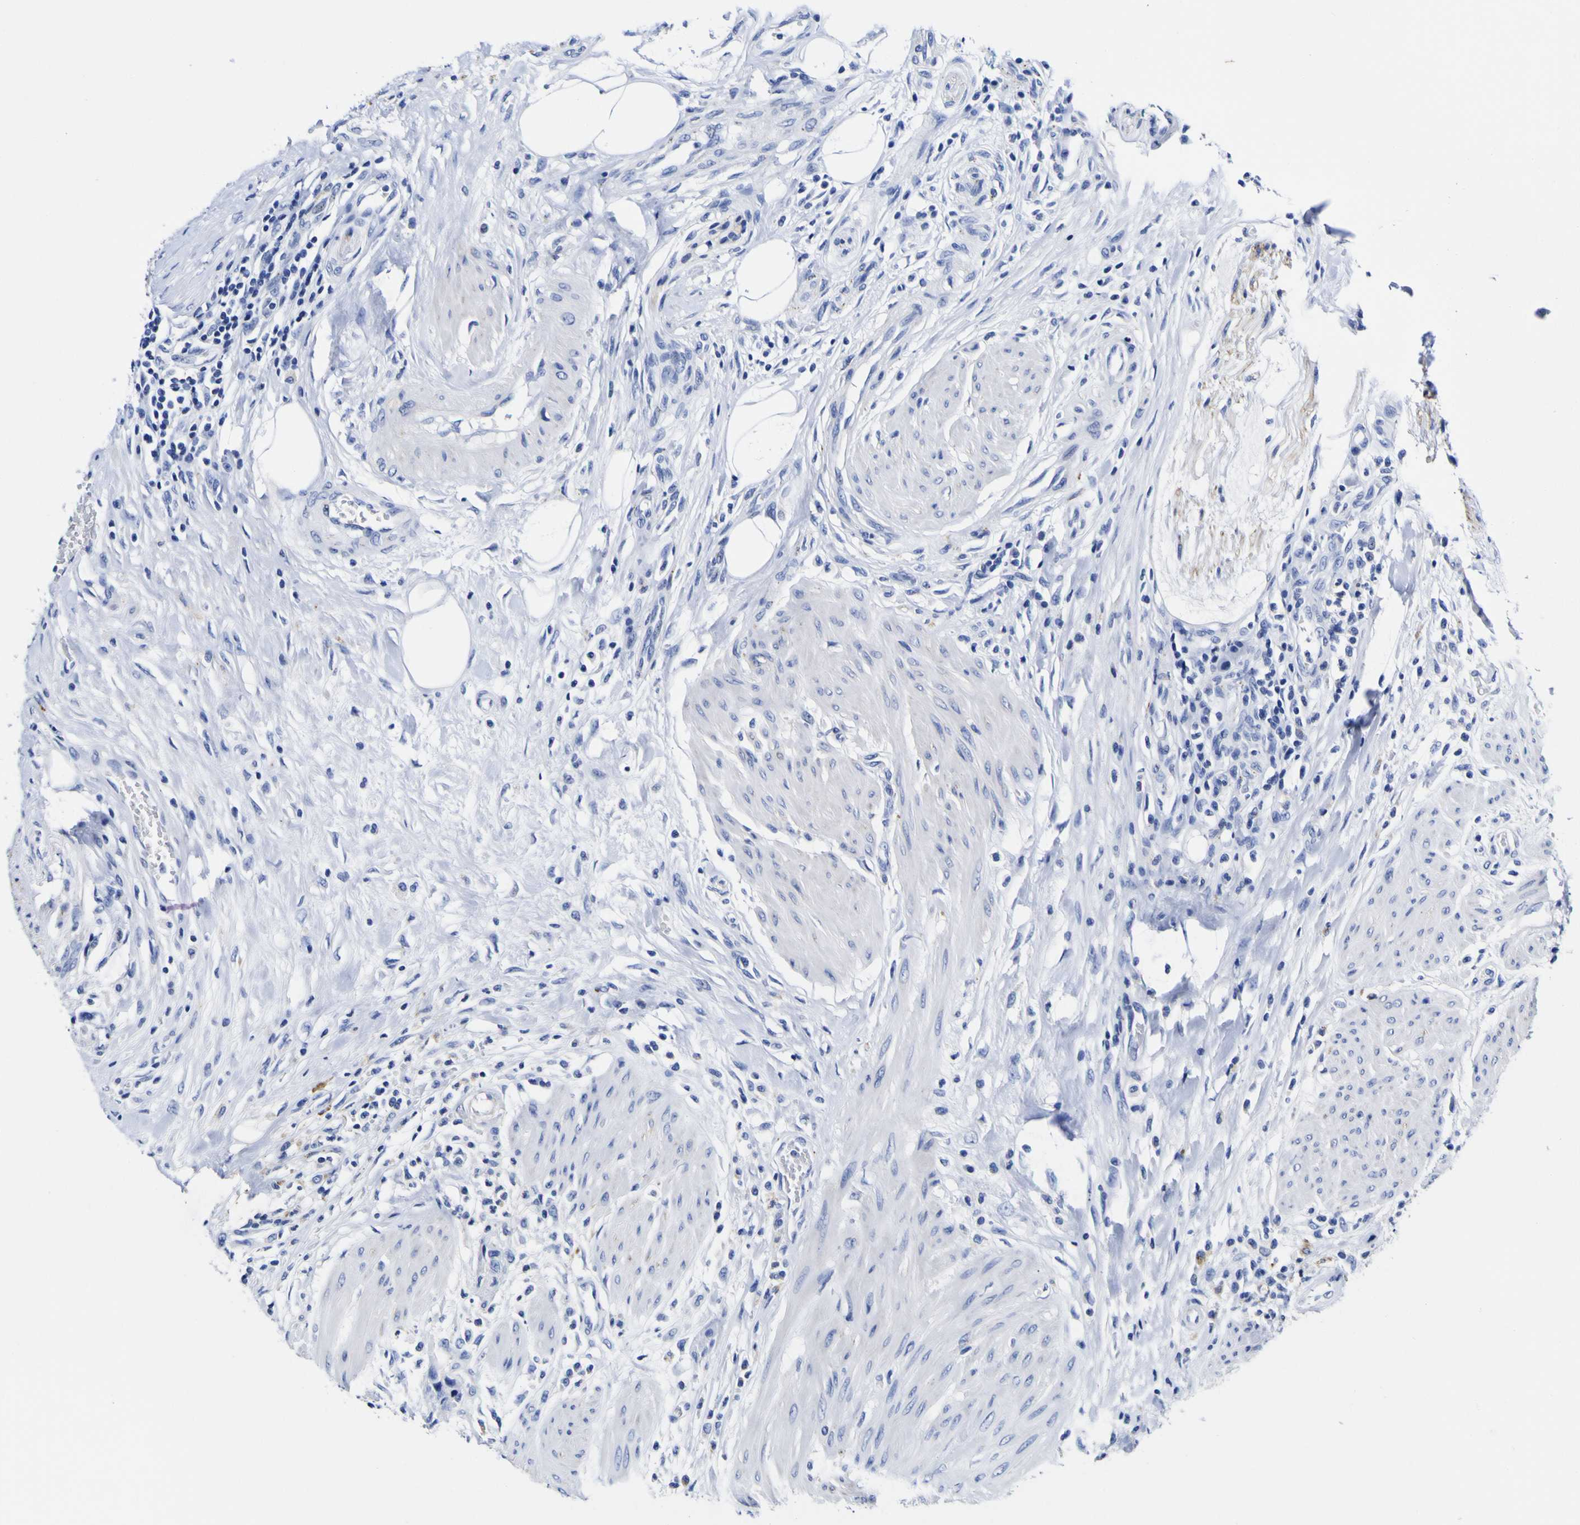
{"staining": {"intensity": "negative", "quantity": "none", "location": "none"}, "tissue": "urothelial cancer", "cell_type": "Tumor cells", "image_type": "cancer", "snomed": [{"axis": "morphology", "description": "Urothelial carcinoma, High grade"}, {"axis": "topography", "description": "Urinary bladder"}], "caption": "Human urothelial cancer stained for a protein using IHC shows no expression in tumor cells.", "gene": "HLA-DQA1", "patient": {"sex": "male", "age": 35}}